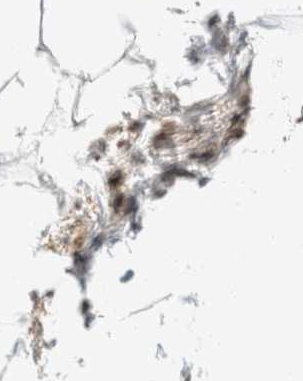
{"staining": {"intensity": "moderate", "quantity": ">75%", "location": "nuclear"}, "tissue": "adipose tissue", "cell_type": "Adipocytes", "image_type": "normal", "snomed": [{"axis": "morphology", "description": "Normal tissue, NOS"}, {"axis": "morphology", "description": "Adenocarcinoma, NOS"}, {"axis": "topography", "description": "Colon"}, {"axis": "topography", "description": "Peripheral nerve tissue"}], "caption": "Immunohistochemical staining of unremarkable human adipose tissue exhibits >75% levels of moderate nuclear protein expression in approximately >75% of adipocytes.", "gene": "ZNF768", "patient": {"sex": "male", "age": 14}}